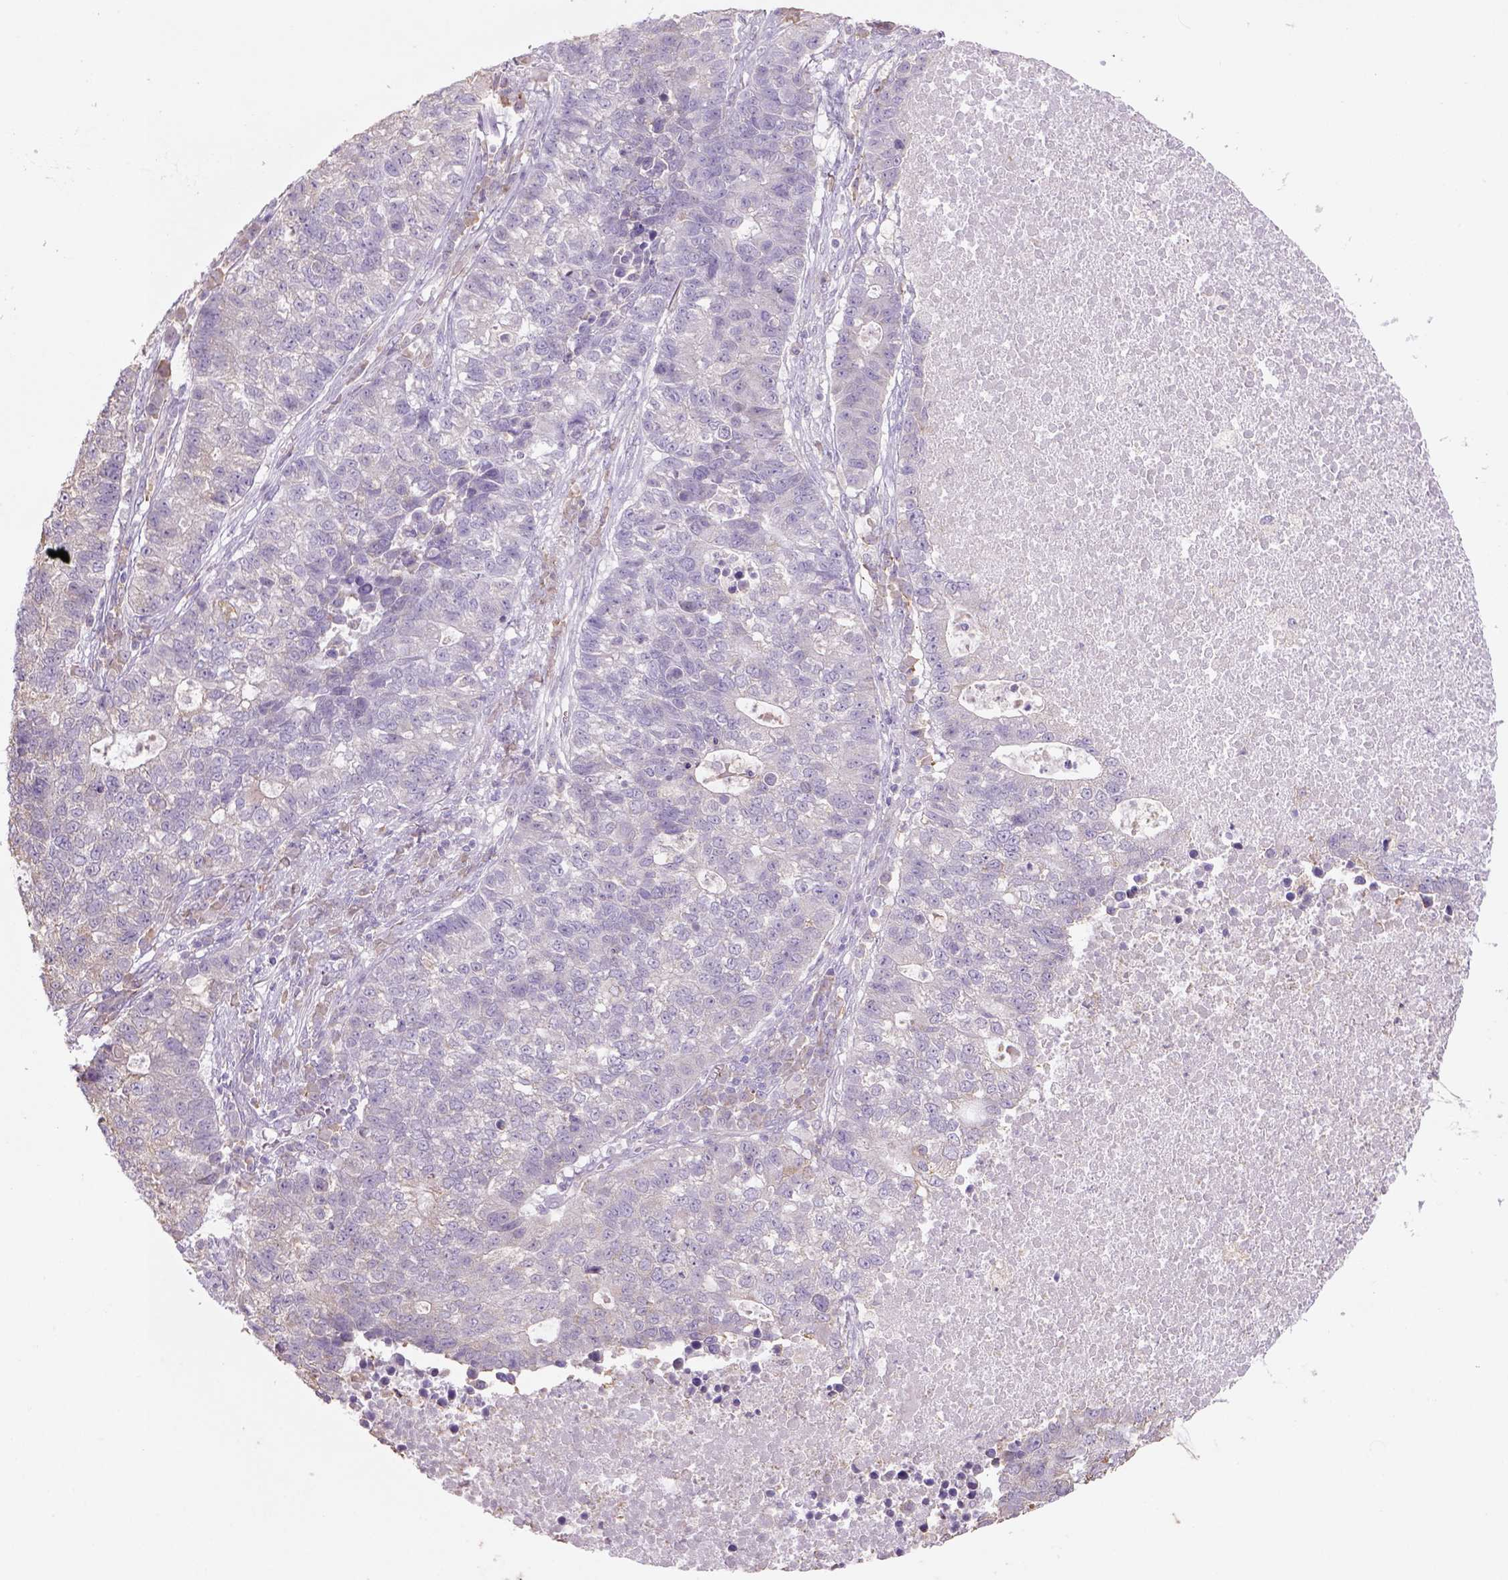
{"staining": {"intensity": "negative", "quantity": "none", "location": "none"}, "tissue": "lung cancer", "cell_type": "Tumor cells", "image_type": "cancer", "snomed": [{"axis": "morphology", "description": "Adenocarcinoma, NOS"}, {"axis": "topography", "description": "Lung"}], "caption": "The immunohistochemistry micrograph has no significant positivity in tumor cells of lung cancer (adenocarcinoma) tissue. The staining is performed using DAB (3,3'-diaminobenzidine) brown chromogen with nuclei counter-stained in using hematoxylin.", "gene": "NAALAD2", "patient": {"sex": "male", "age": 57}}